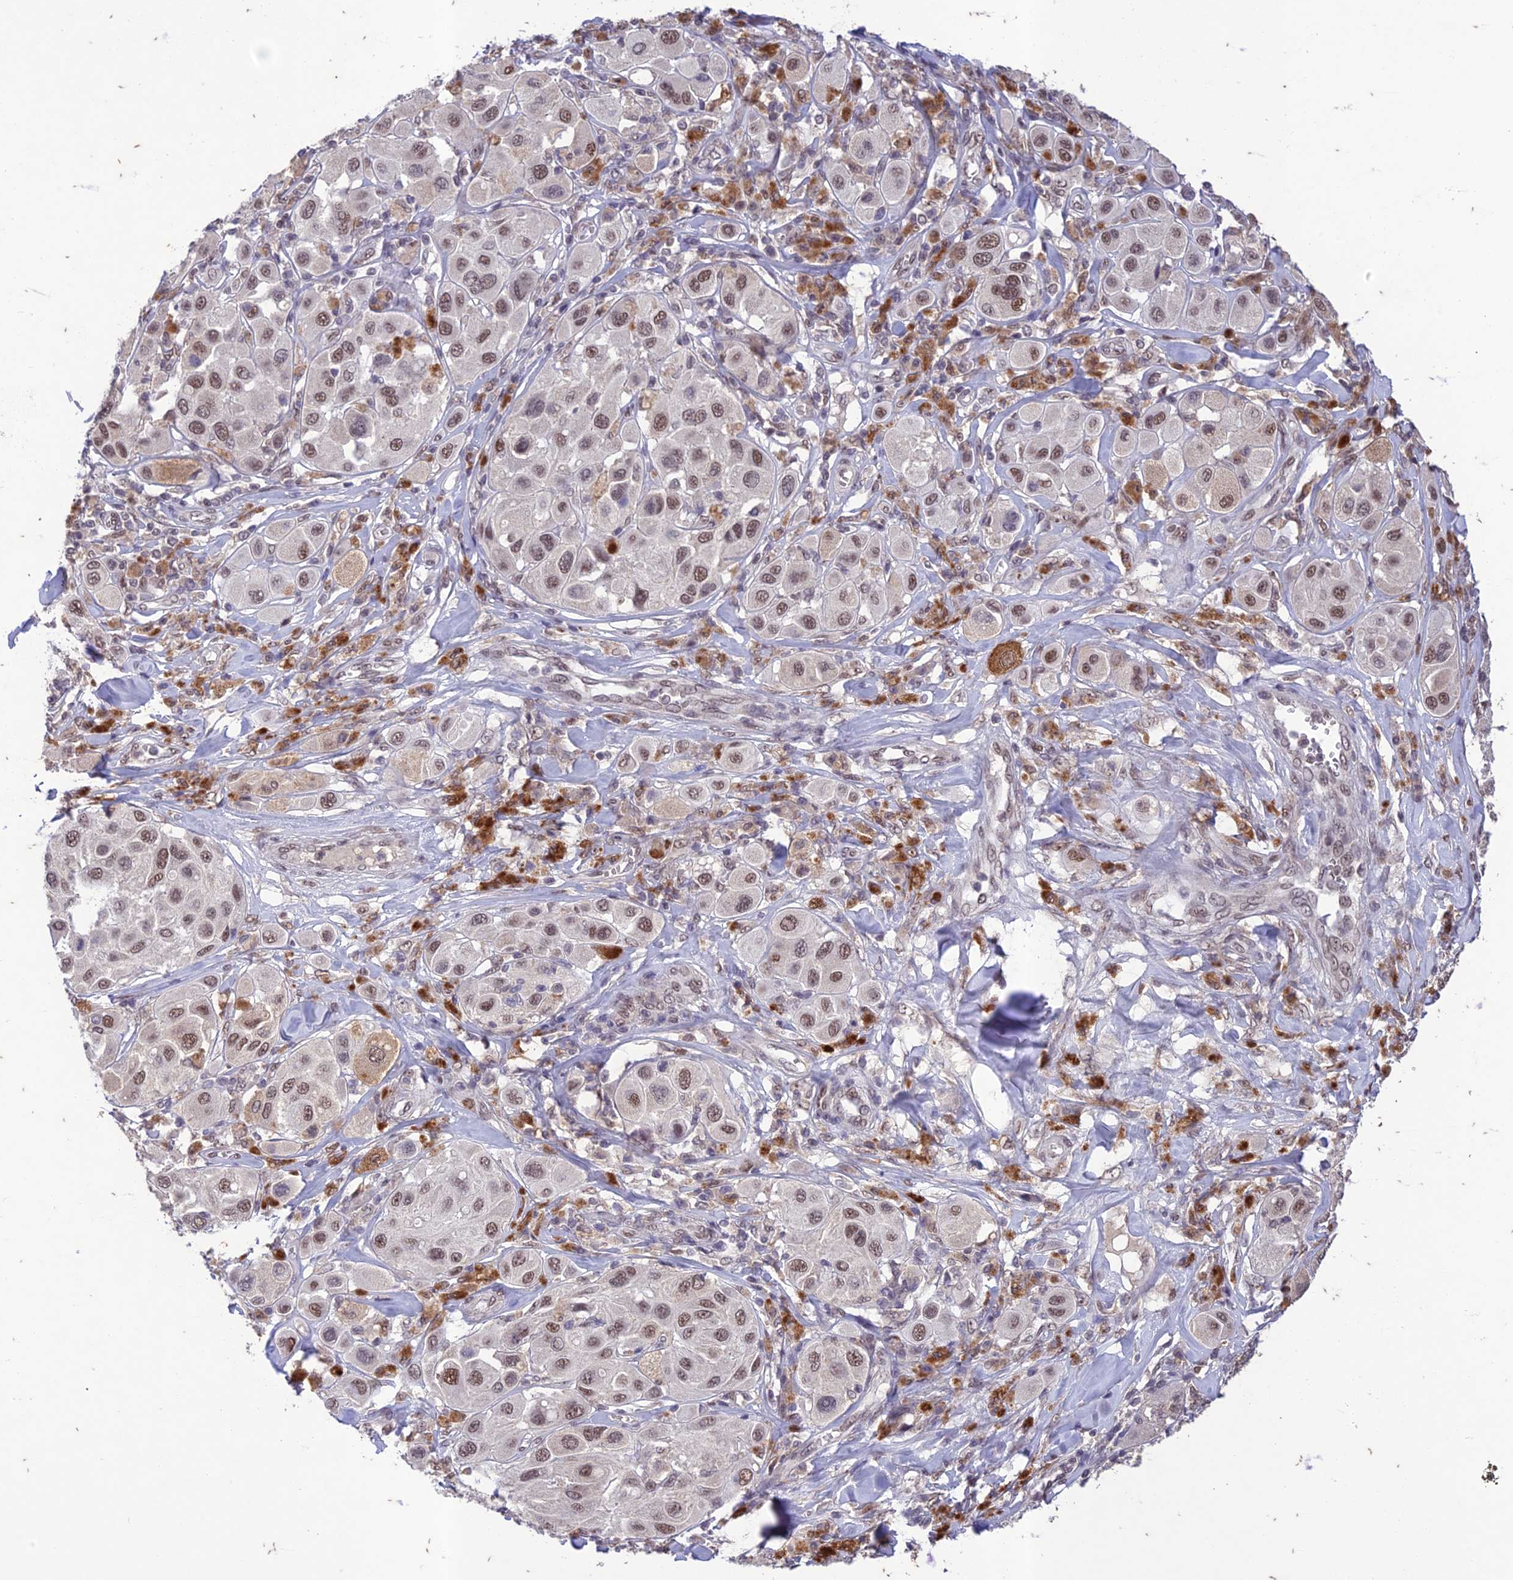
{"staining": {"intensity": "moderate", "quantity": ">75%", "location": "nuclear"}, "tissue": "melanoma", "cell_type": "Tumor cells", "image_type": "cancer", "snomed": [{"axis": "morphology", "description": "Malignant melanoma, Metastatic site"}, {"axis": "topography", "description": "Skin"}], "caption": "Melanoma tissue displays moderate nuclear staining in approximately >75% of tumor cells", "gene": "POP4", "patient": {"sex": "male", "age": 41}}